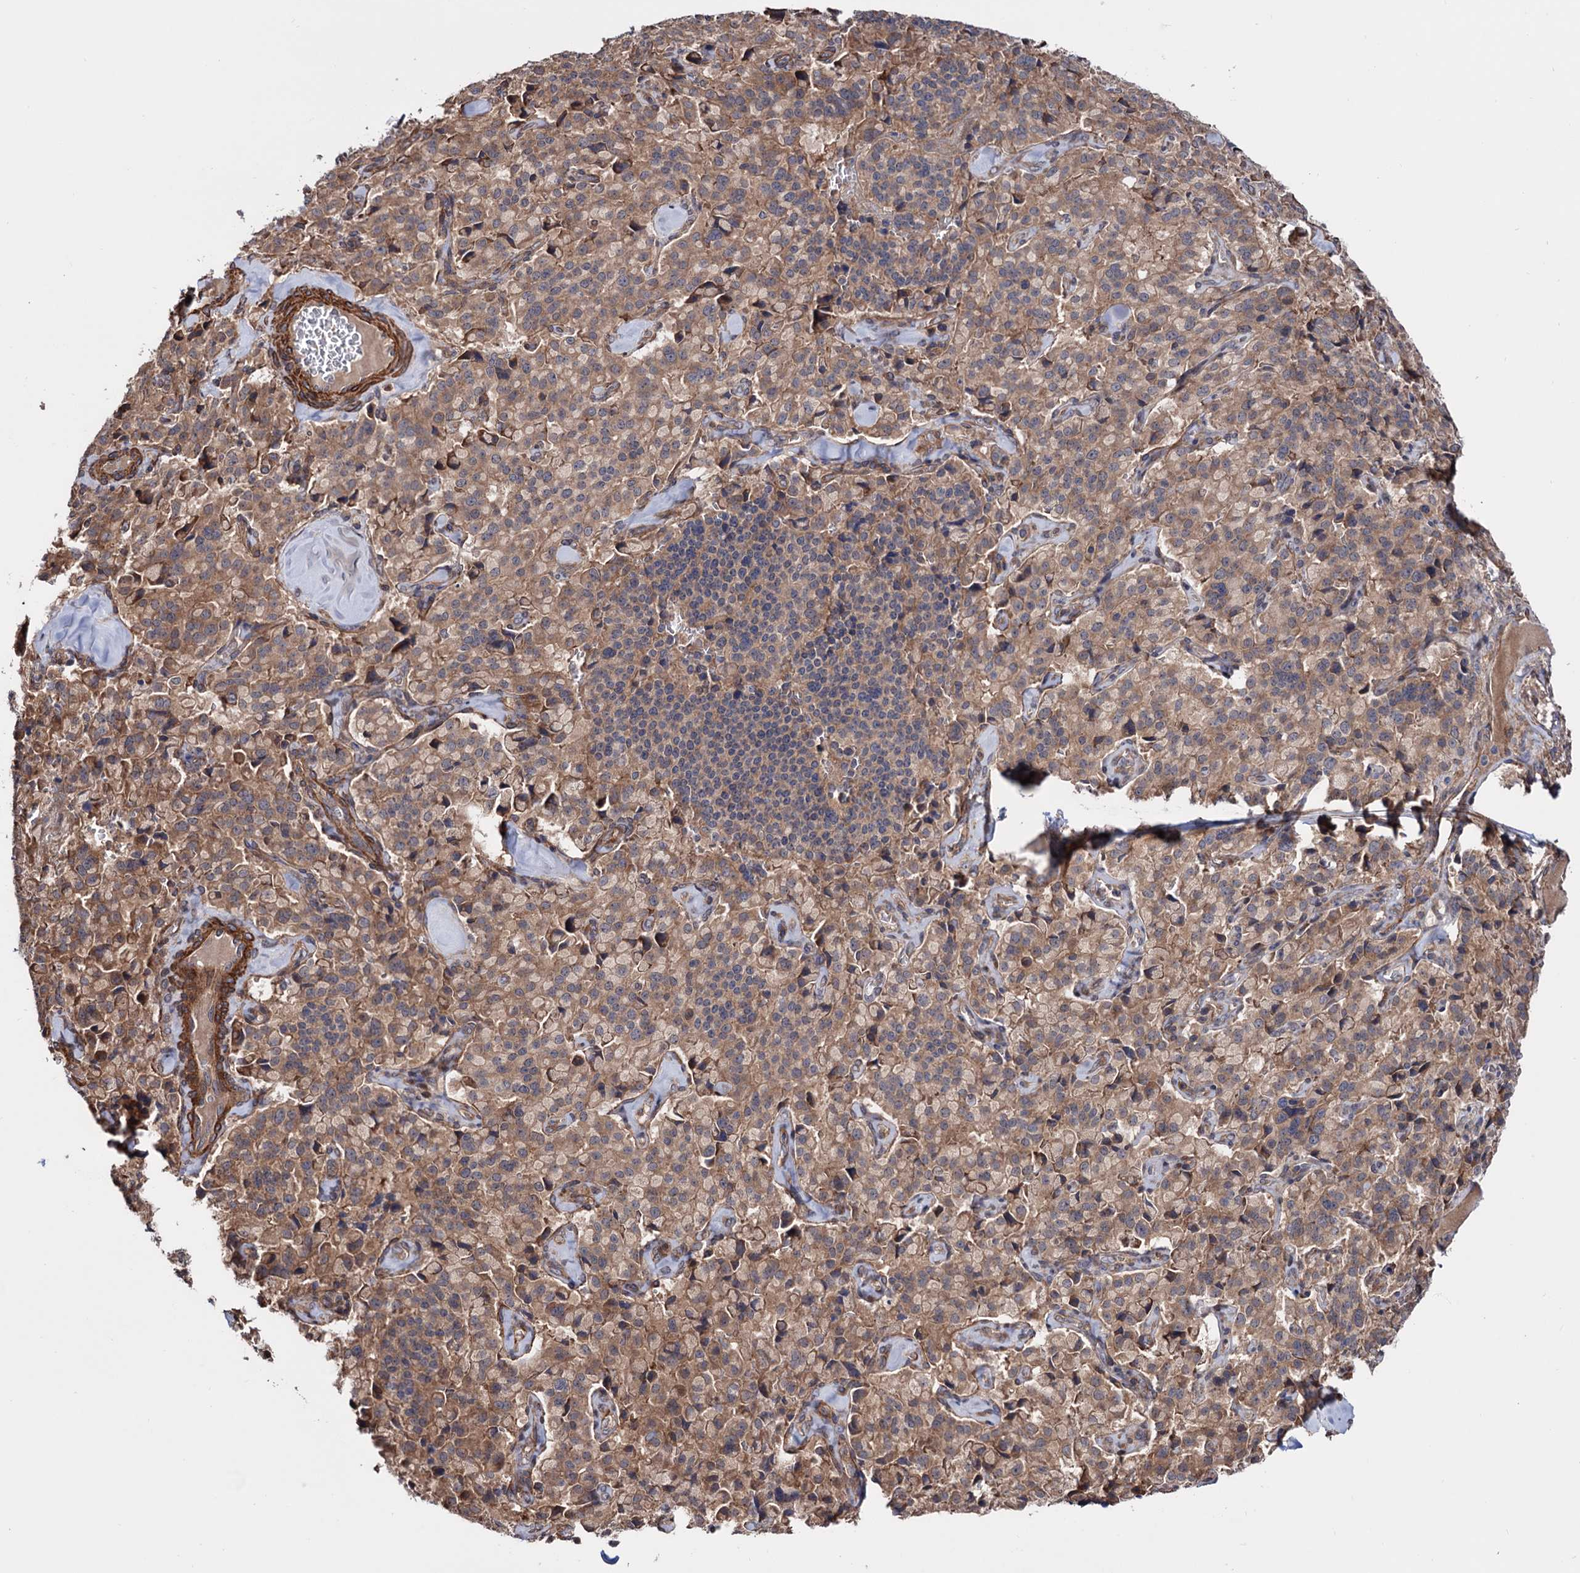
{"staining": {"intensity": "moderate", "quantity": ">75%", "location": "cytoplasmic/membranous"}, "tissue": "pancreatic cancer", "cell_type": "Tumor cells", "image_type": "cancer", "snomed": [{"axis": "morphology", "description": "Adenocarcinoma, NOS"}, {"axis": "topography", "description": "Pancreas"}], "caption": "This is an image of immunohistochemistry (IHC) staining of pancreatic cancer, which shows moderate expression in the cytoplasmic/membranous of tumor cells.", "gene": "FERMT2", "patient": {"sex": "male", "age": 65}}